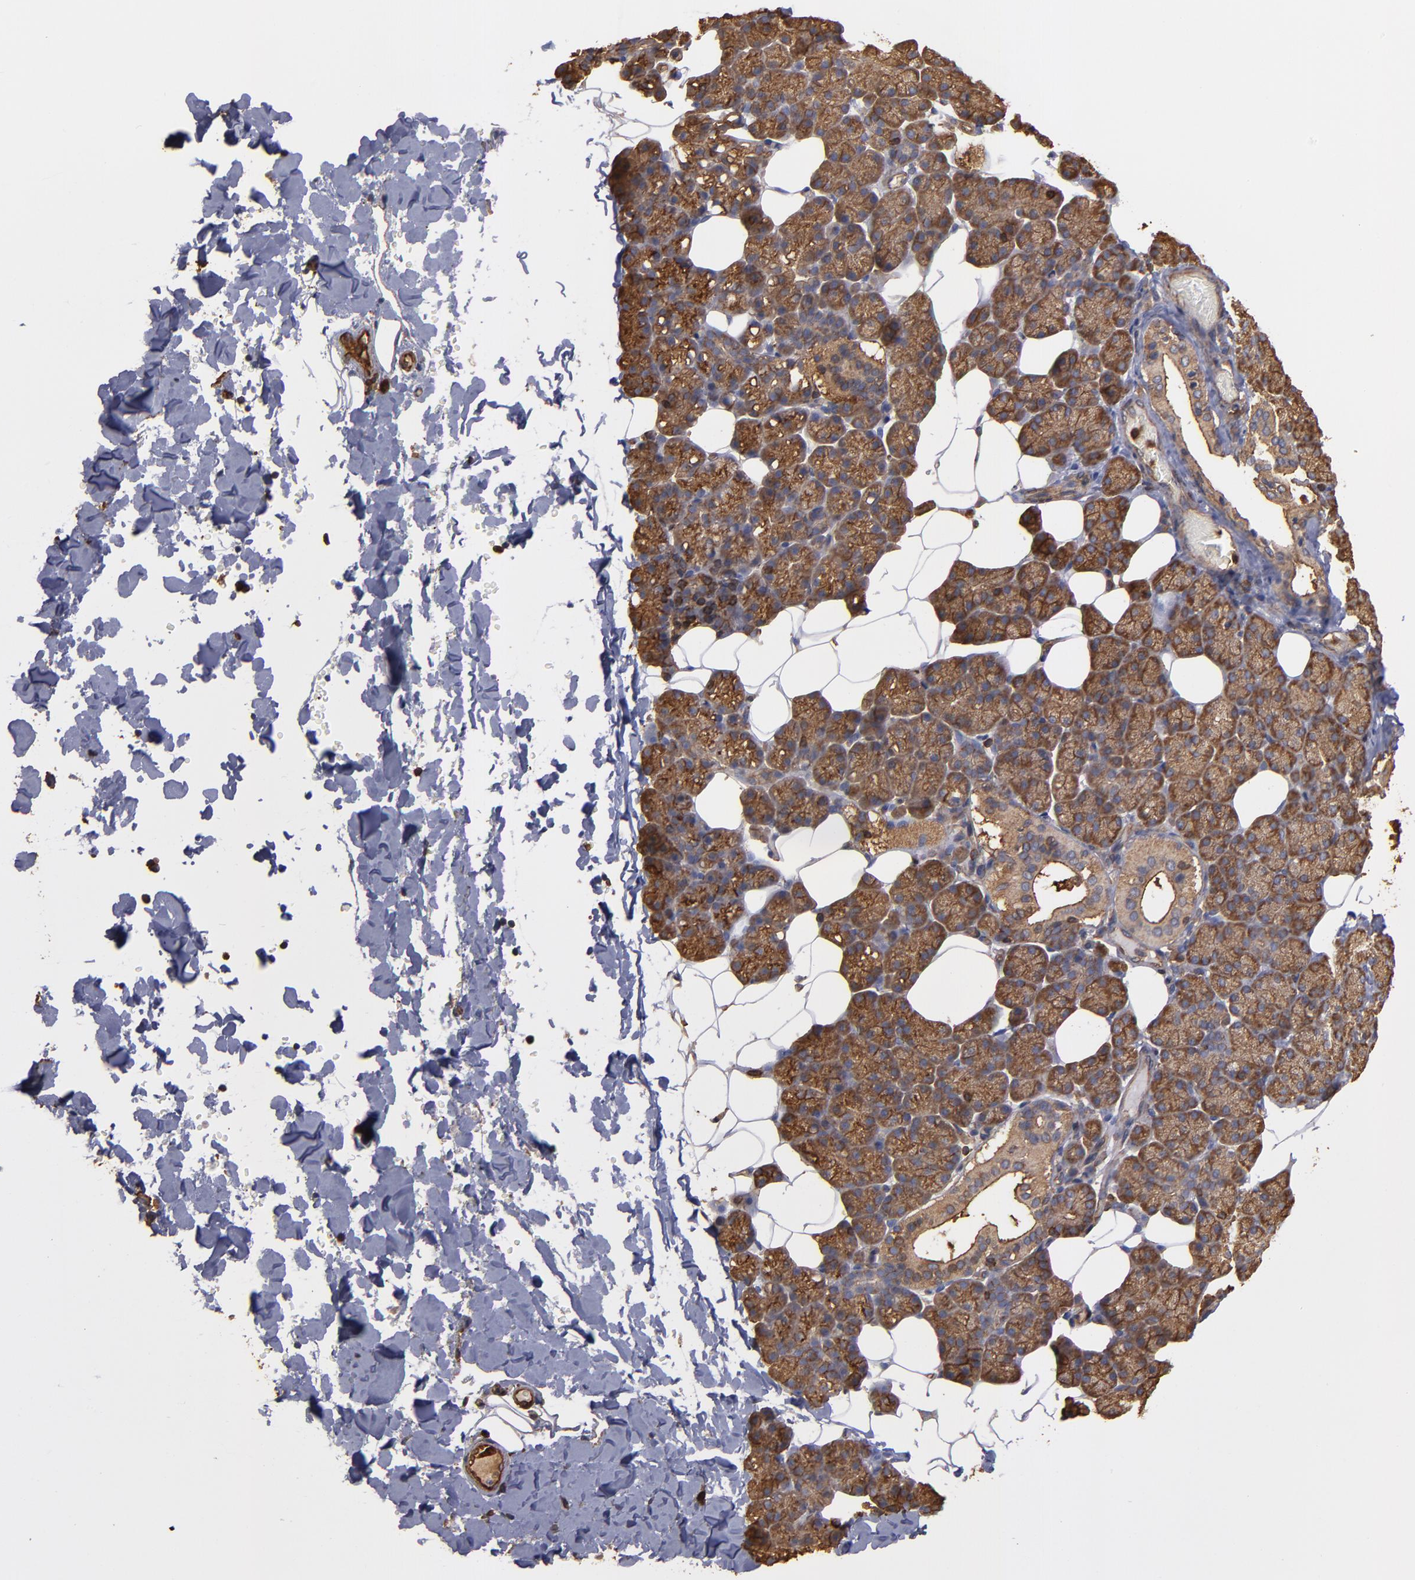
{"staining": {"intensity": "moderate", "quantity": "25%-75%", "location": "cytoplasmic/membranous"}, "tissue": "salivary gland", "cell_type": "Glandular cells", "image_type": "normal", "snomed": [{"axis": "morphology", "description": "Normal tissue, NOS"}, {"axis": "topography", "description": "Lymph node"}, {"axis": "topography", "description": "Salivary gland"}], "caption": "DAB (3,3'-diaminobenzidine) immunohistochemical staining of unremarkable salivary gland displays moderate cytoplasmic/membranous protein expression in approximately 25%-75% of glandular cells.", "gene": "ACTN4", "patient": {"sex": "male", "age": 8}}